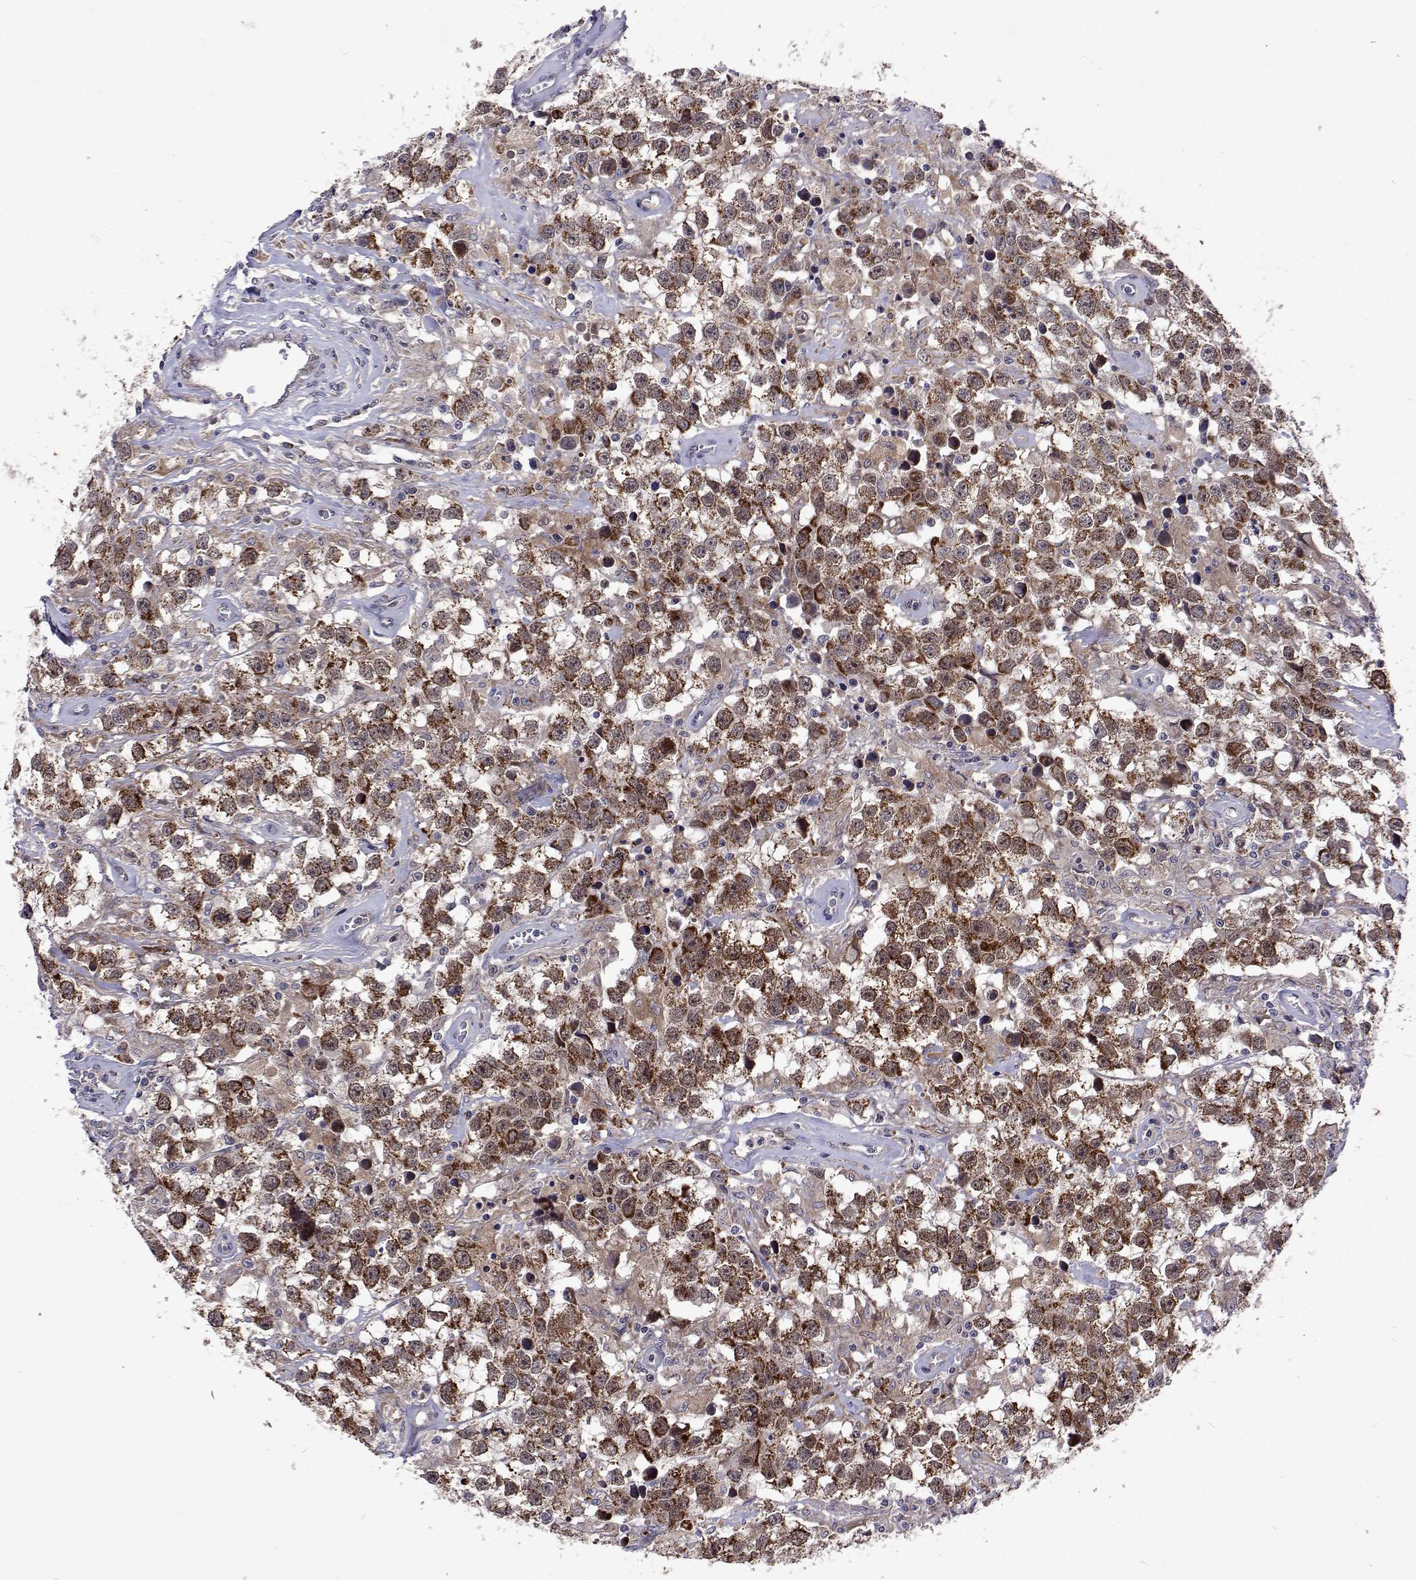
{"staining": {"intensity": "moderate", "quantity": ">75%", "location": "cytoplasmic/membranous"}, "tissue": "testis cancer", "cell_type": "Tumor cells", "image_type": "cancer", "snomed": [{"axis": "morphology", "description": "Seminoma, NOS"}, {"axis": "topography", "description": "Testis"}], "caption": "Testis cancer tissue displays moderate cytoplasmic/membranous staining in approximately >75% of tumor cells, visualized by immunohistochemistry.", "gene": "DHTKD1", "patient": {"sex": "male", "age": 43}}